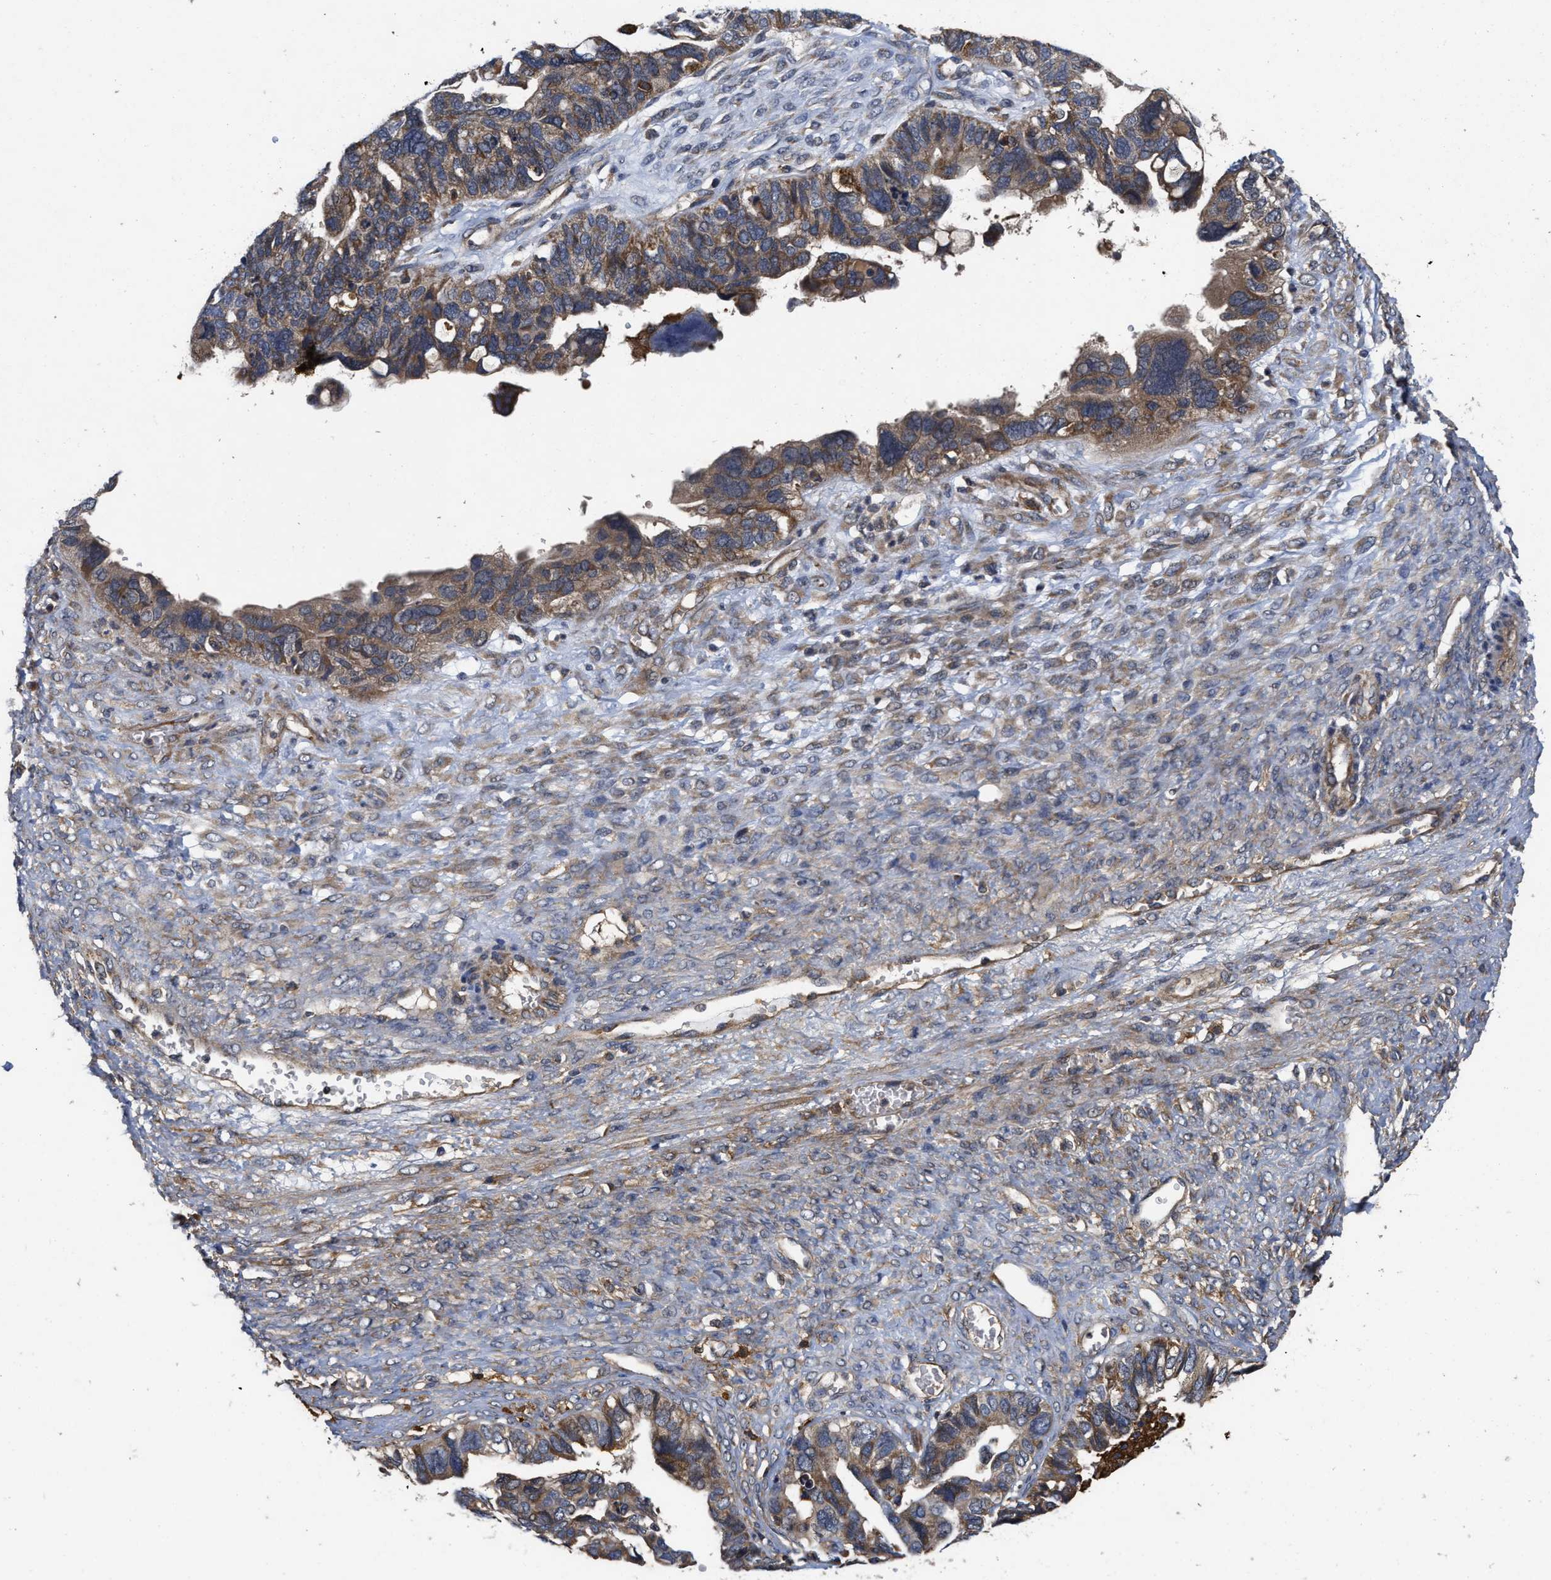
{"staining": {"intensity": "moderate", "quantity": ">75%", "location": "cytoplasmic/membranous"}, "tissue": "ovarian cancer", "cell_type": "Tumor cells", "image_type": "cancer", "snomed": [{"axis": "morphology", "description": "Cystadenocarcinoma, serous, NOS"}, {"axis": "topography", "description": "Ovary"}], "caption": "This is an image of immunohistochemistry staining of ovarian cancer (serous cystadenocarcinoma), which shows moderate expression in the cytoplasmic/membranous of tumor cells.", "gene": "EFNA4", "patient": {"sex": "female", "age": 79}}